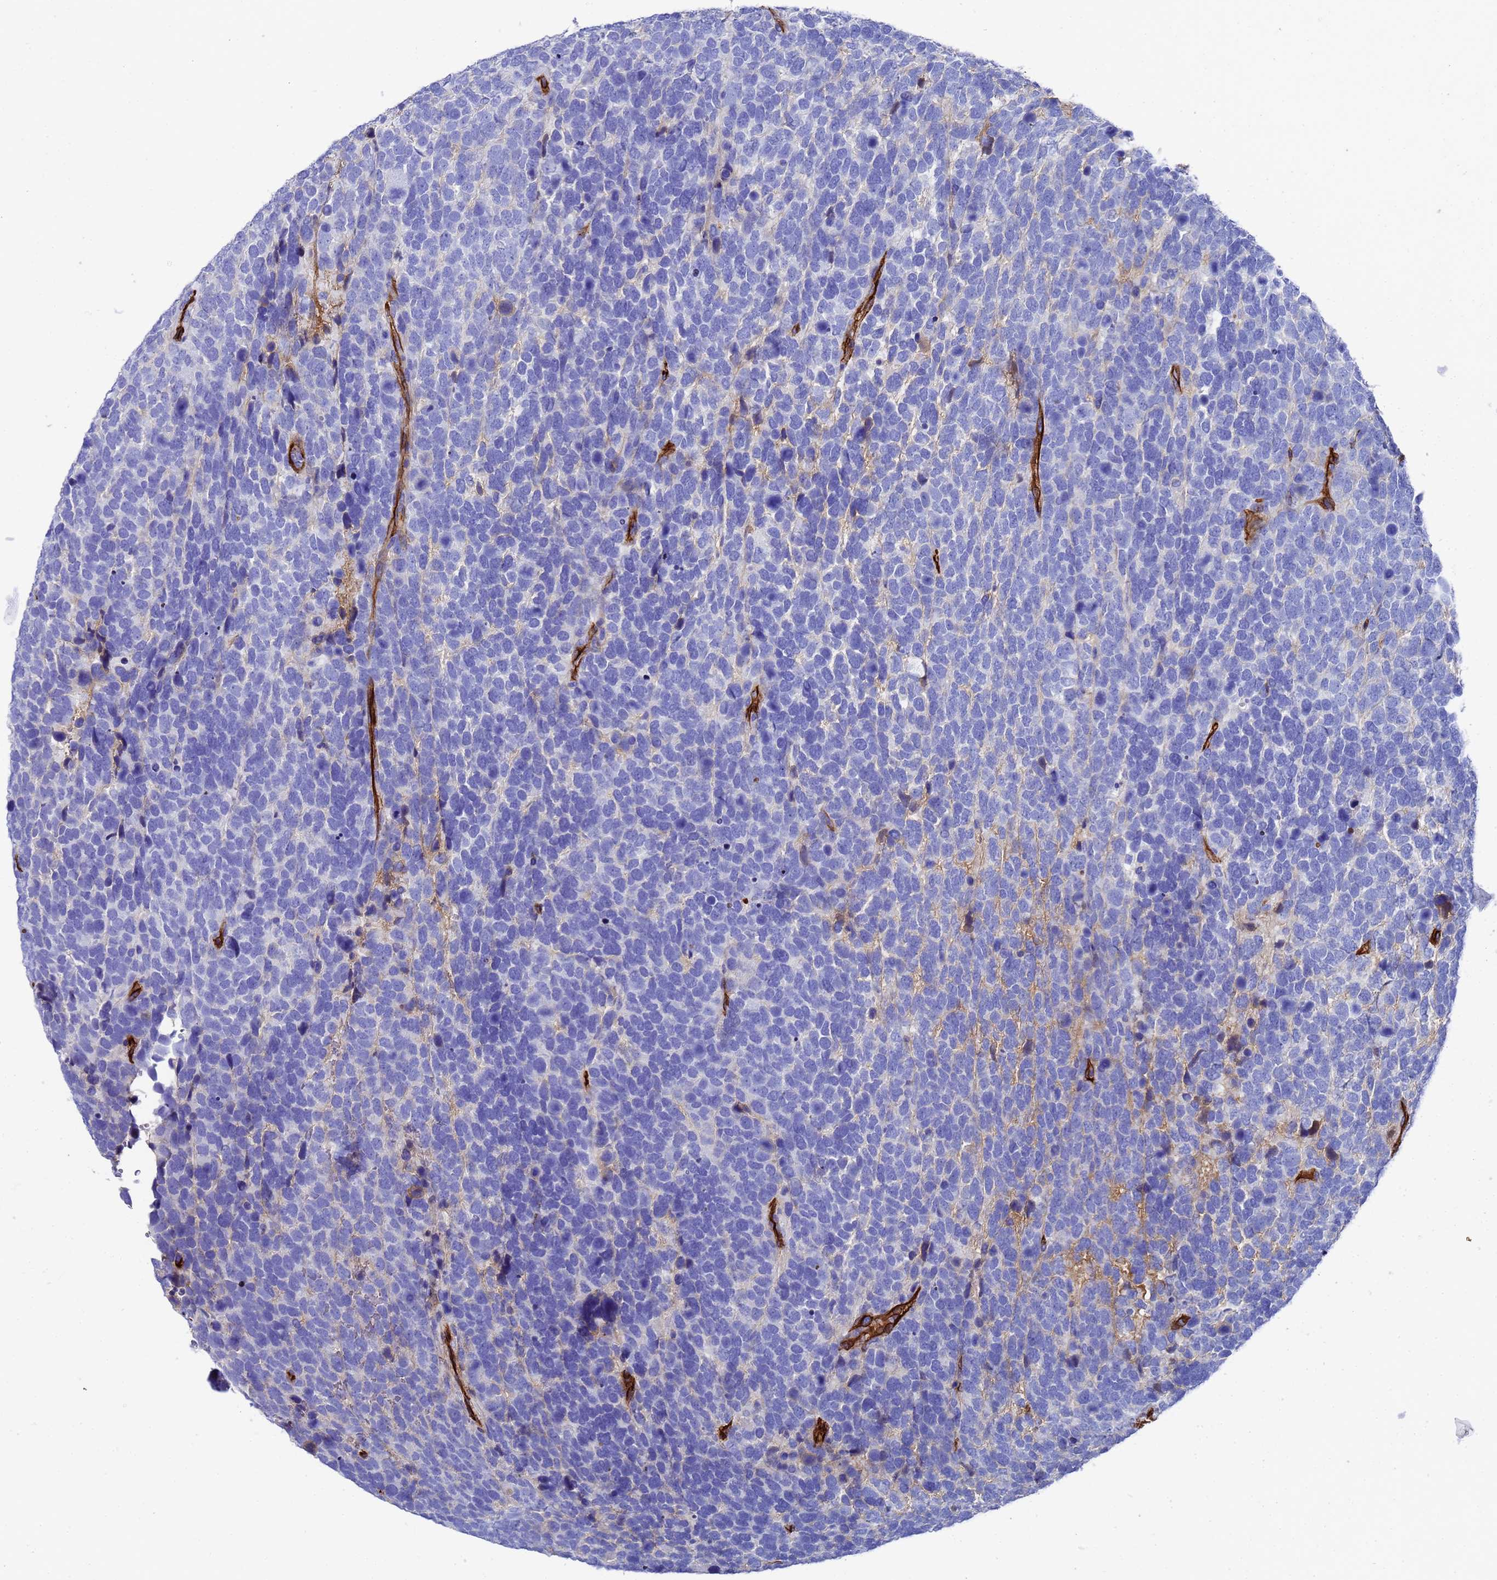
{"staining": {"intensity": "negative", "quantity": "none", "location": "none"}, "tissue": "urothelial cancer", "cell_type": "Tumor cells", "image_type": "cancer", "snomed": [{"axis": "morphology", "description": "Urothelial carcinoma, High grade"}, {"axis": "topography", "description": "Urinary bladder"}], "caption": "The immunohistochemistry photomicrograph has no significant expression in tumor cells of urothelial carcinoma (high-grade) tissue.", "gene": "ADIPOQ", "patient": {"sex": "female", "age": 82}}